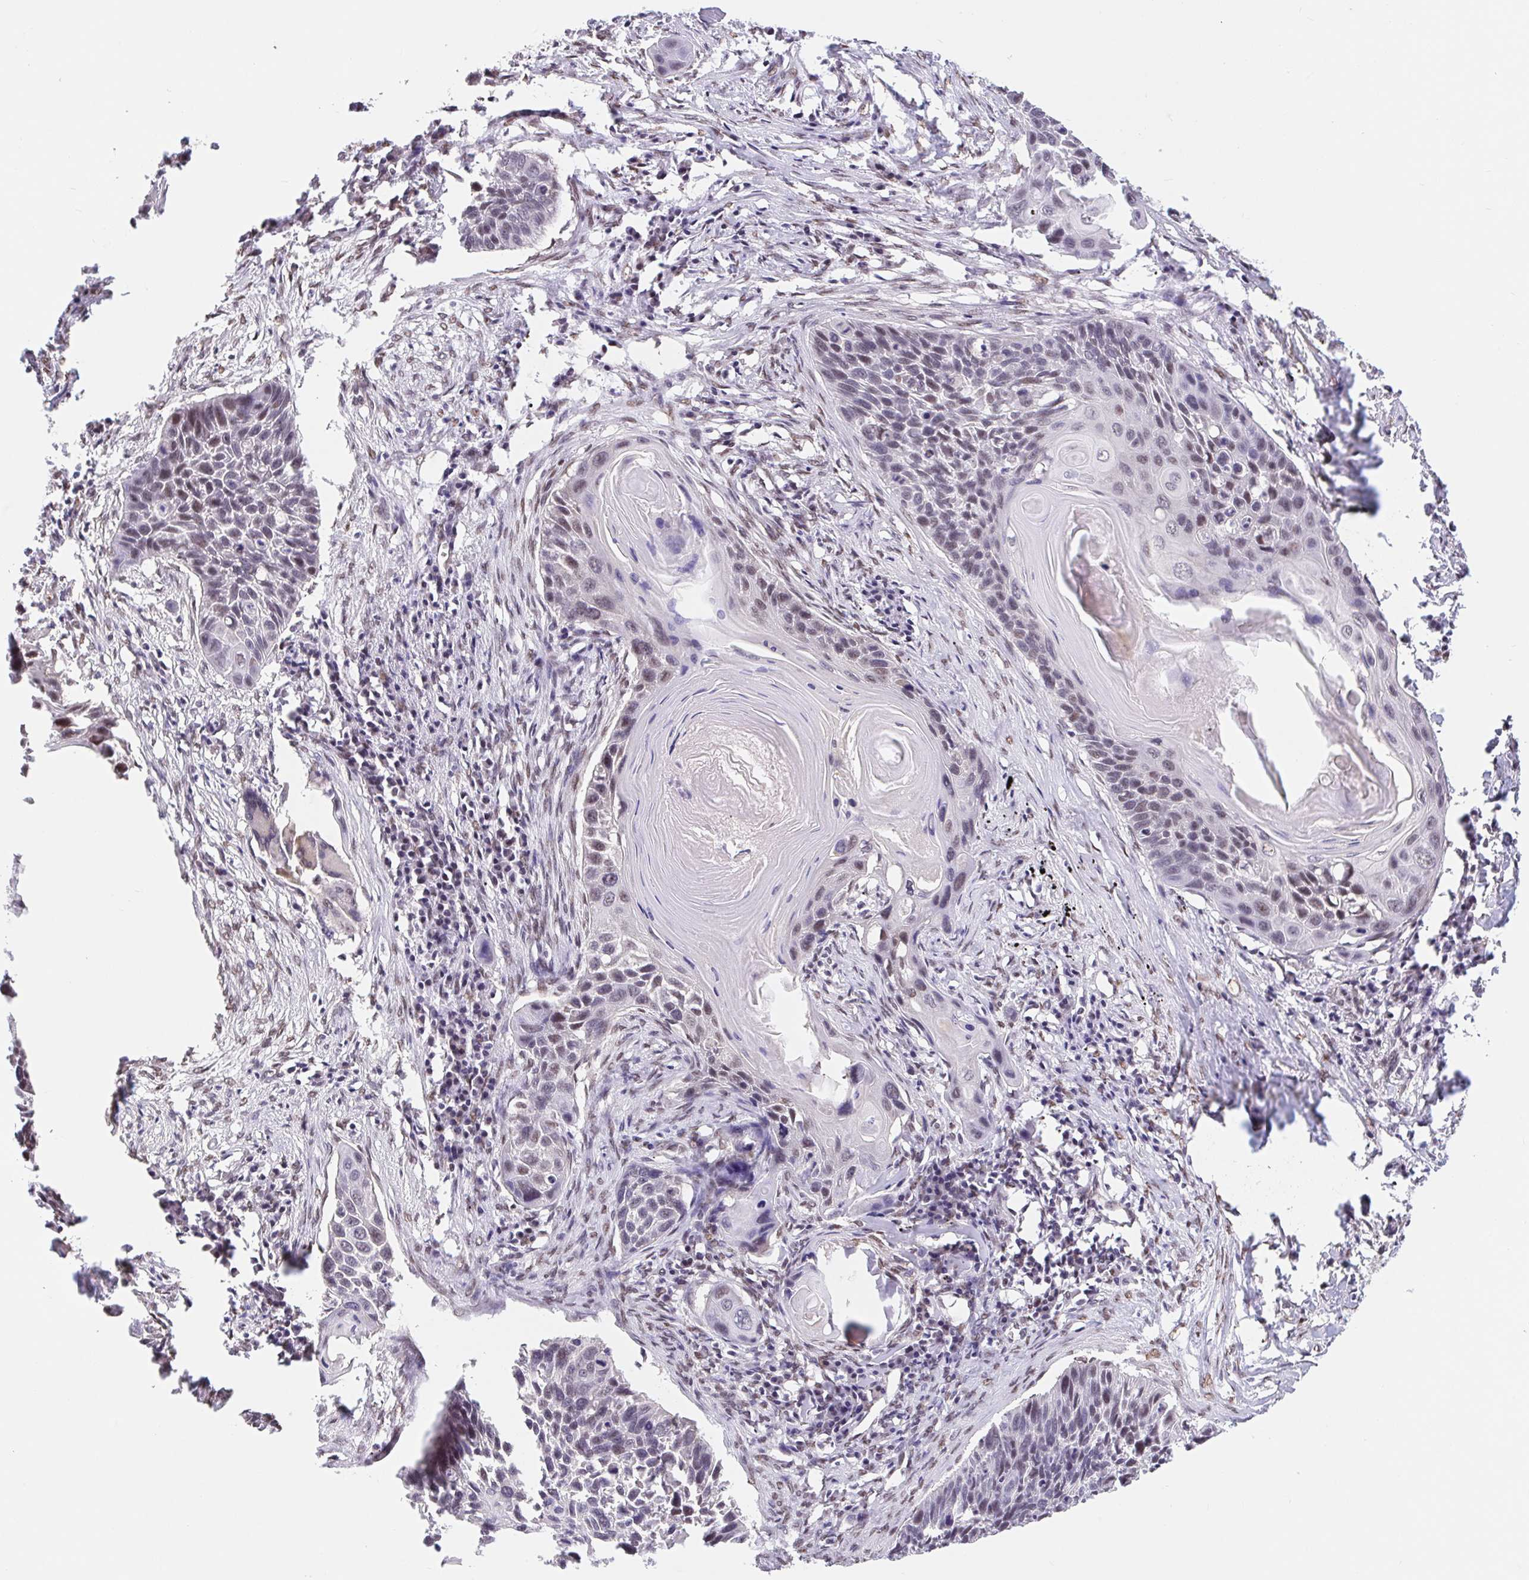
{"staining": {"intensity": "weak", "quantity": "<25%", "location": "nuclear"}, "tissue": "lung cancer", "cell_type": "Tumor cells", "image_type": "cancer", "snomed": [{"axis": "morphology", "description": "Squamous cell carcinoma, NOS"}, {"axis": "topography", "description": "Lung"}], "caption": "Tumor cells show no significant expression in lung squamous cell carcinoma.", "gene": "CAND1", "patient": {"sex": "male", "age": 78}}